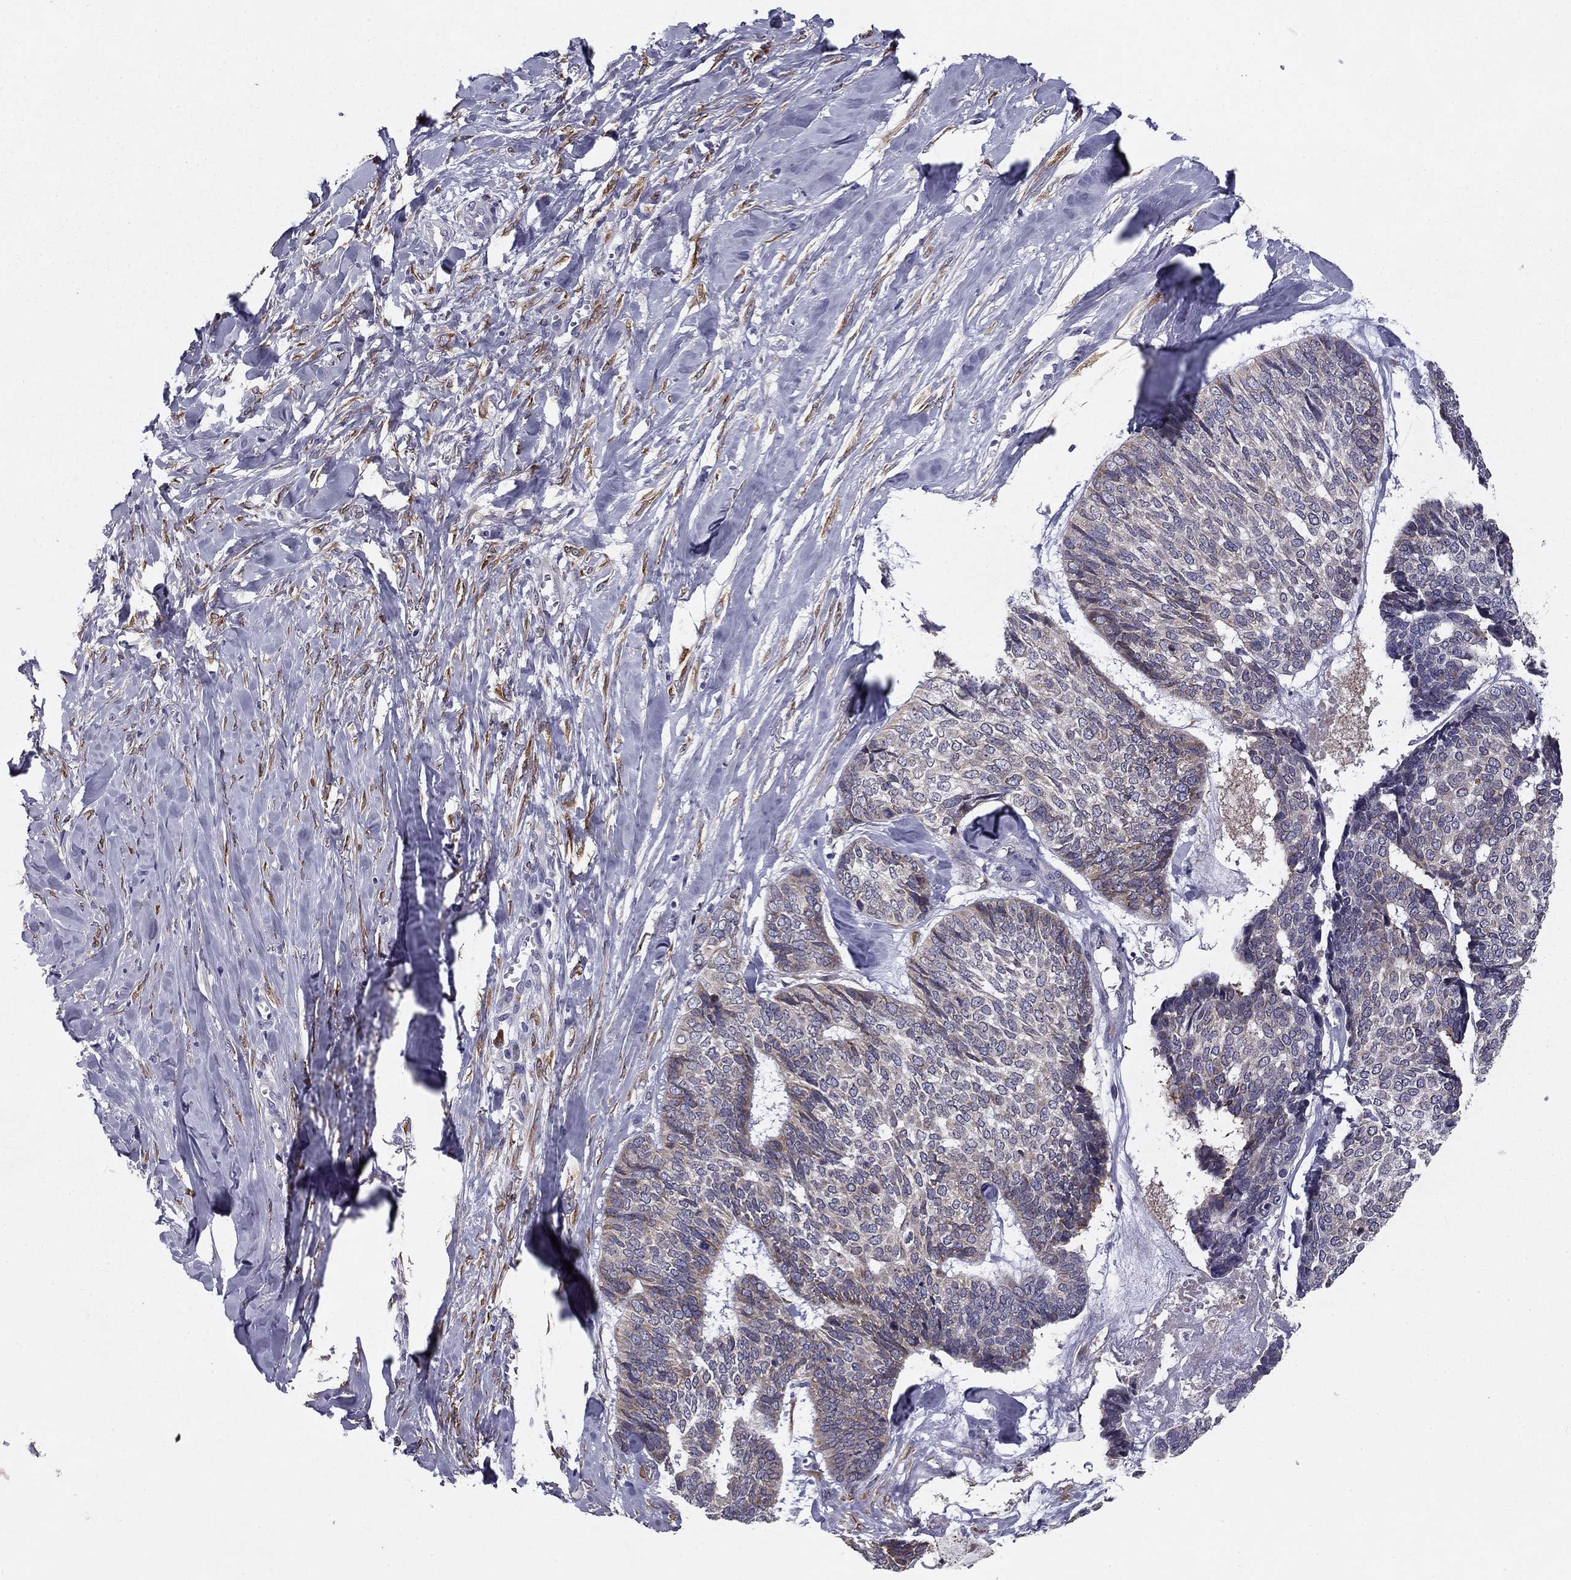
{"staining": {"intensity": "moderate", "quantity": "<25%", "location": "cytoplasmic/membranous"}, "tissue": "skin cancer", "cell_type": "Tumor cells", "image_type": "cancer", "snomed": [{"axis": "morphology", "description": "Basal cell carcinoma"}, {"axis": "topography", "description": "Skin"}], "caption": "Skin cancer (basal cell carcinoma) tissue demonstrates moderate cytoplasmic/membranous staining in about <25% of tumor cells", "gene": "TMED3", "patient": {"sex": "male", "age": 86}}